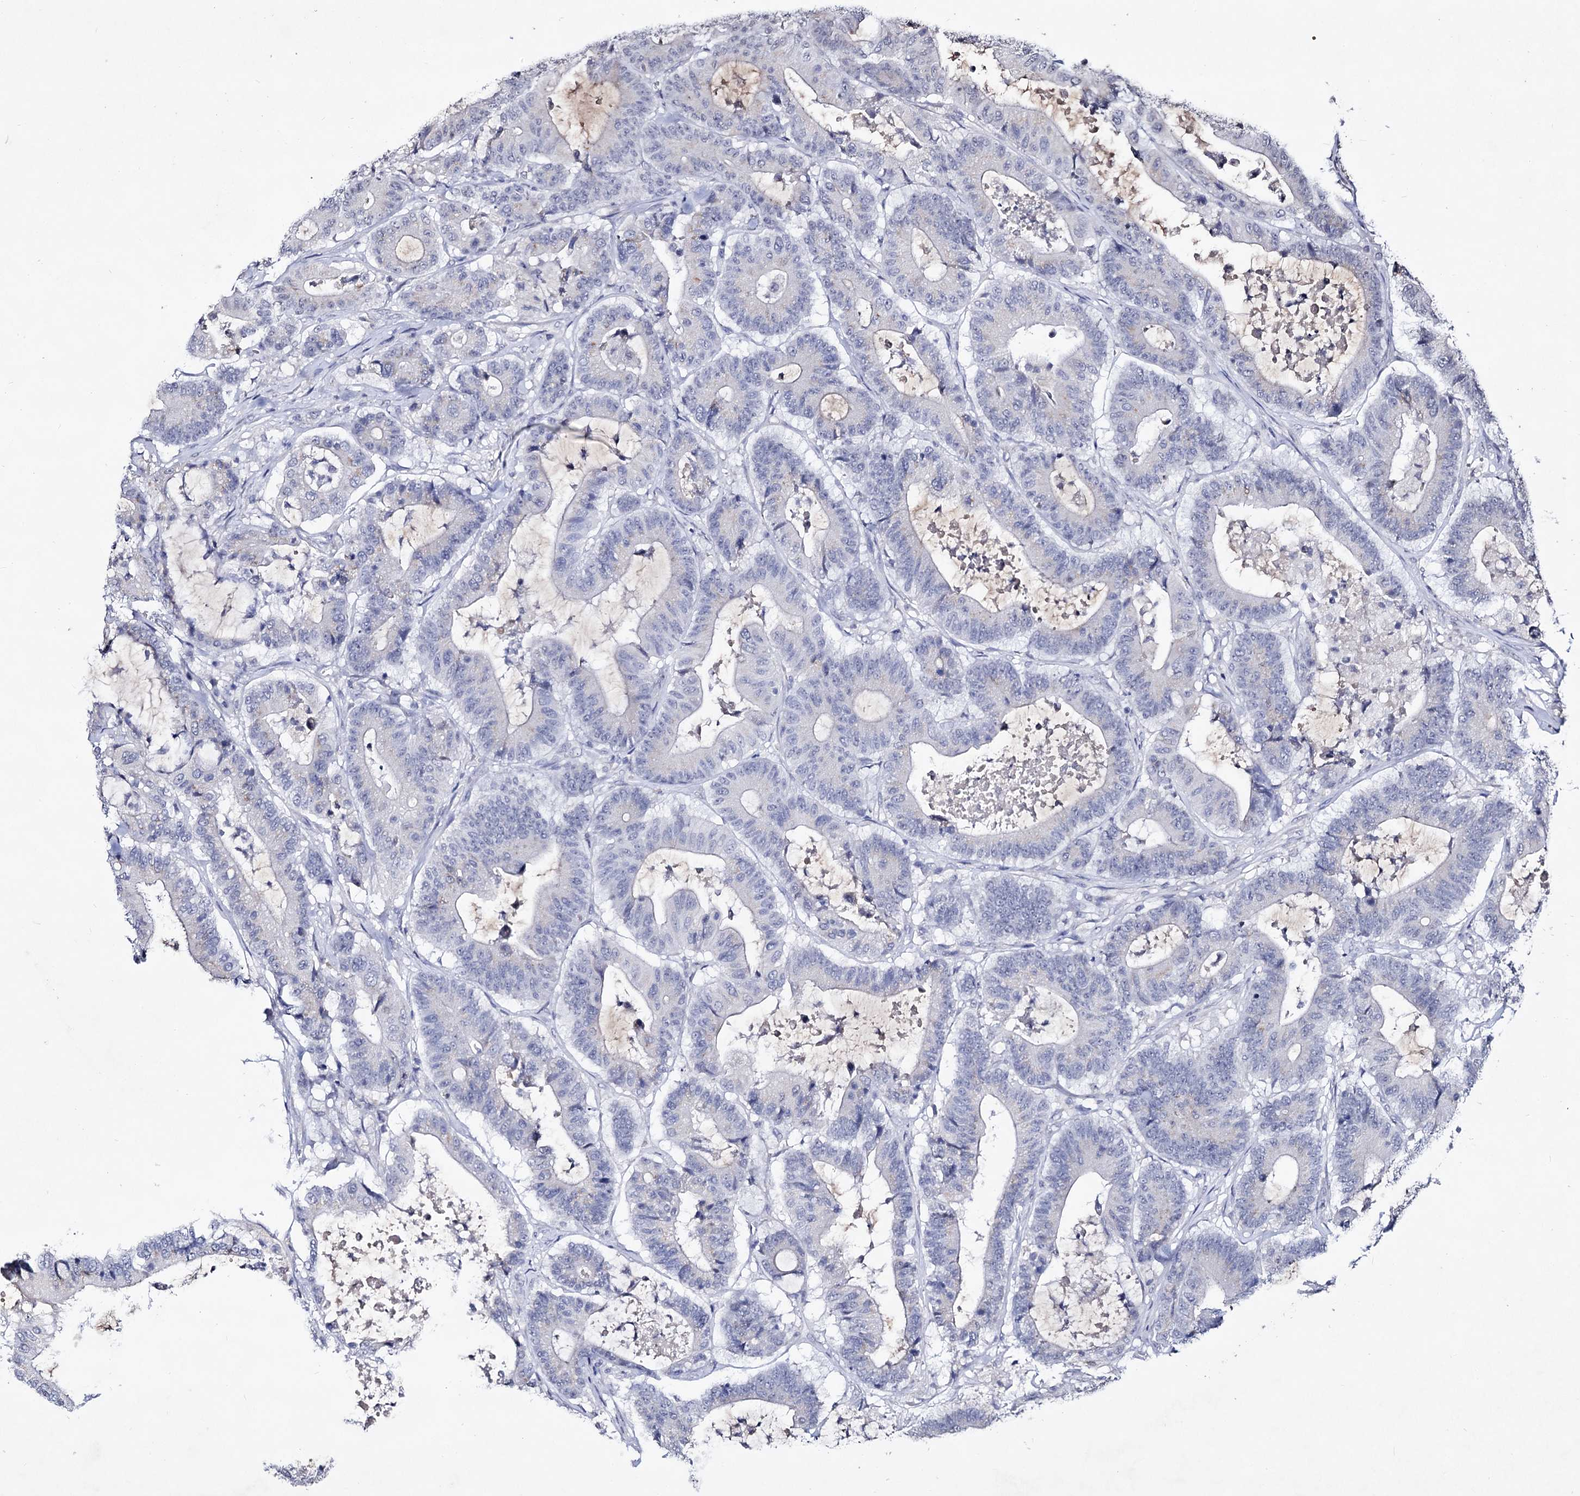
{"staining": {"intensity": "negative", "quantity": "none", "location": "none"}, "tissue": "colorectal cancer", "cell_type": "Tumor cells", "image_type": "cancer", "snomed": [{"axis": "morphology", "description": "Adenocarcinoma, NOS"}, {"axis": "topography", "description": "Colon"}], "caption": "The photomicrograph shows no significant staining in tumor cells of colorectal adenocarcinoma.", "gene": "PLIN1", "patient": {"sex": "female", "age": 84}}